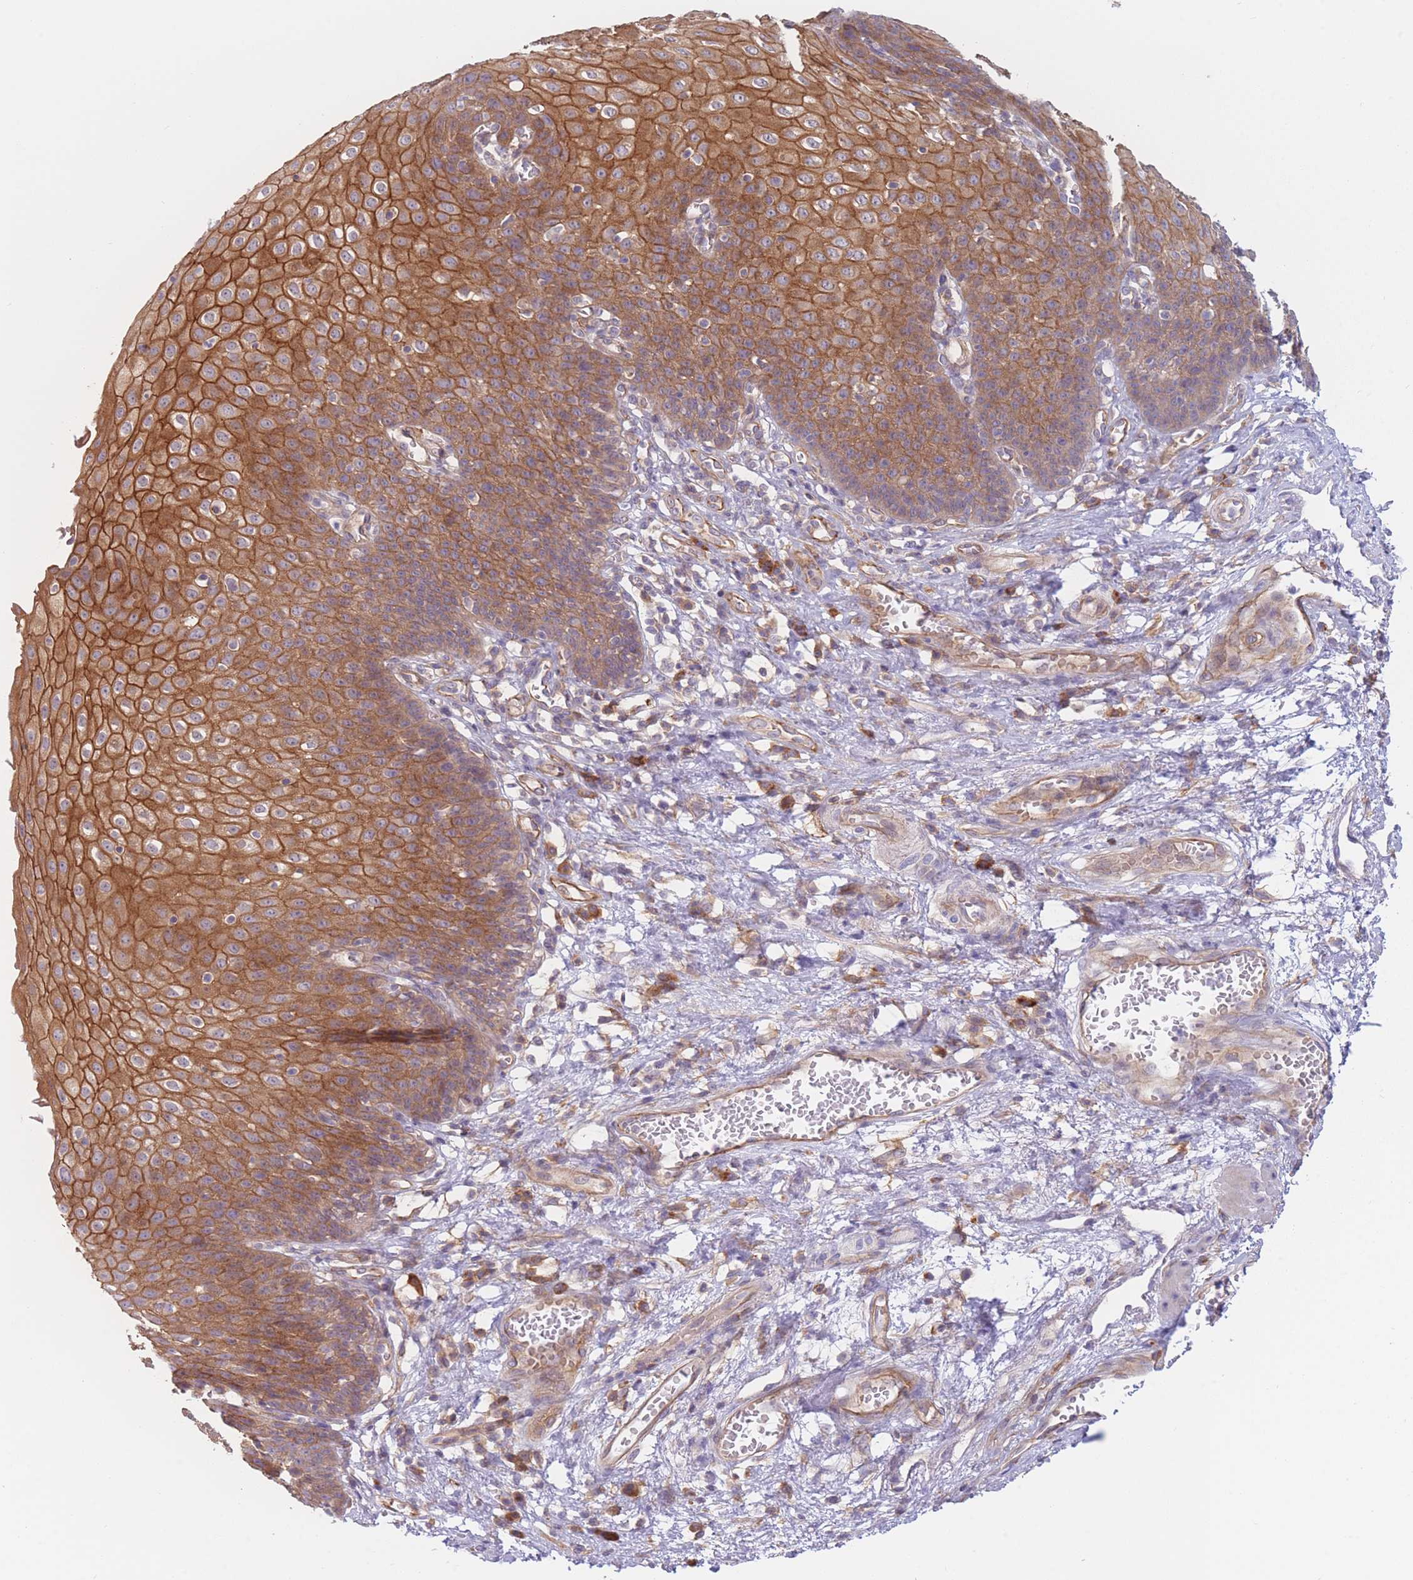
{"staining": {"intensity": "strong", "quantity": ">75%", "location": "cytoplasmic/membranous"}, "tissue": "esophagus", "cell_type": "Squamous epithelial cells", "image_type": "normal", "snomed": [{"axis": "morphology", "description": "Normal tissue, NOS"}, {"axis": "topography", "description": "Esophagus"}], "caption": "Immunohistochemical staining of normal esophagus exhibits >75% levels of strong cytoplasmic/membranous protein expression in about >75% of squamous epithelial cells.", "gene": "WDR93", "patient": {"sex": "male", "age": 71}}